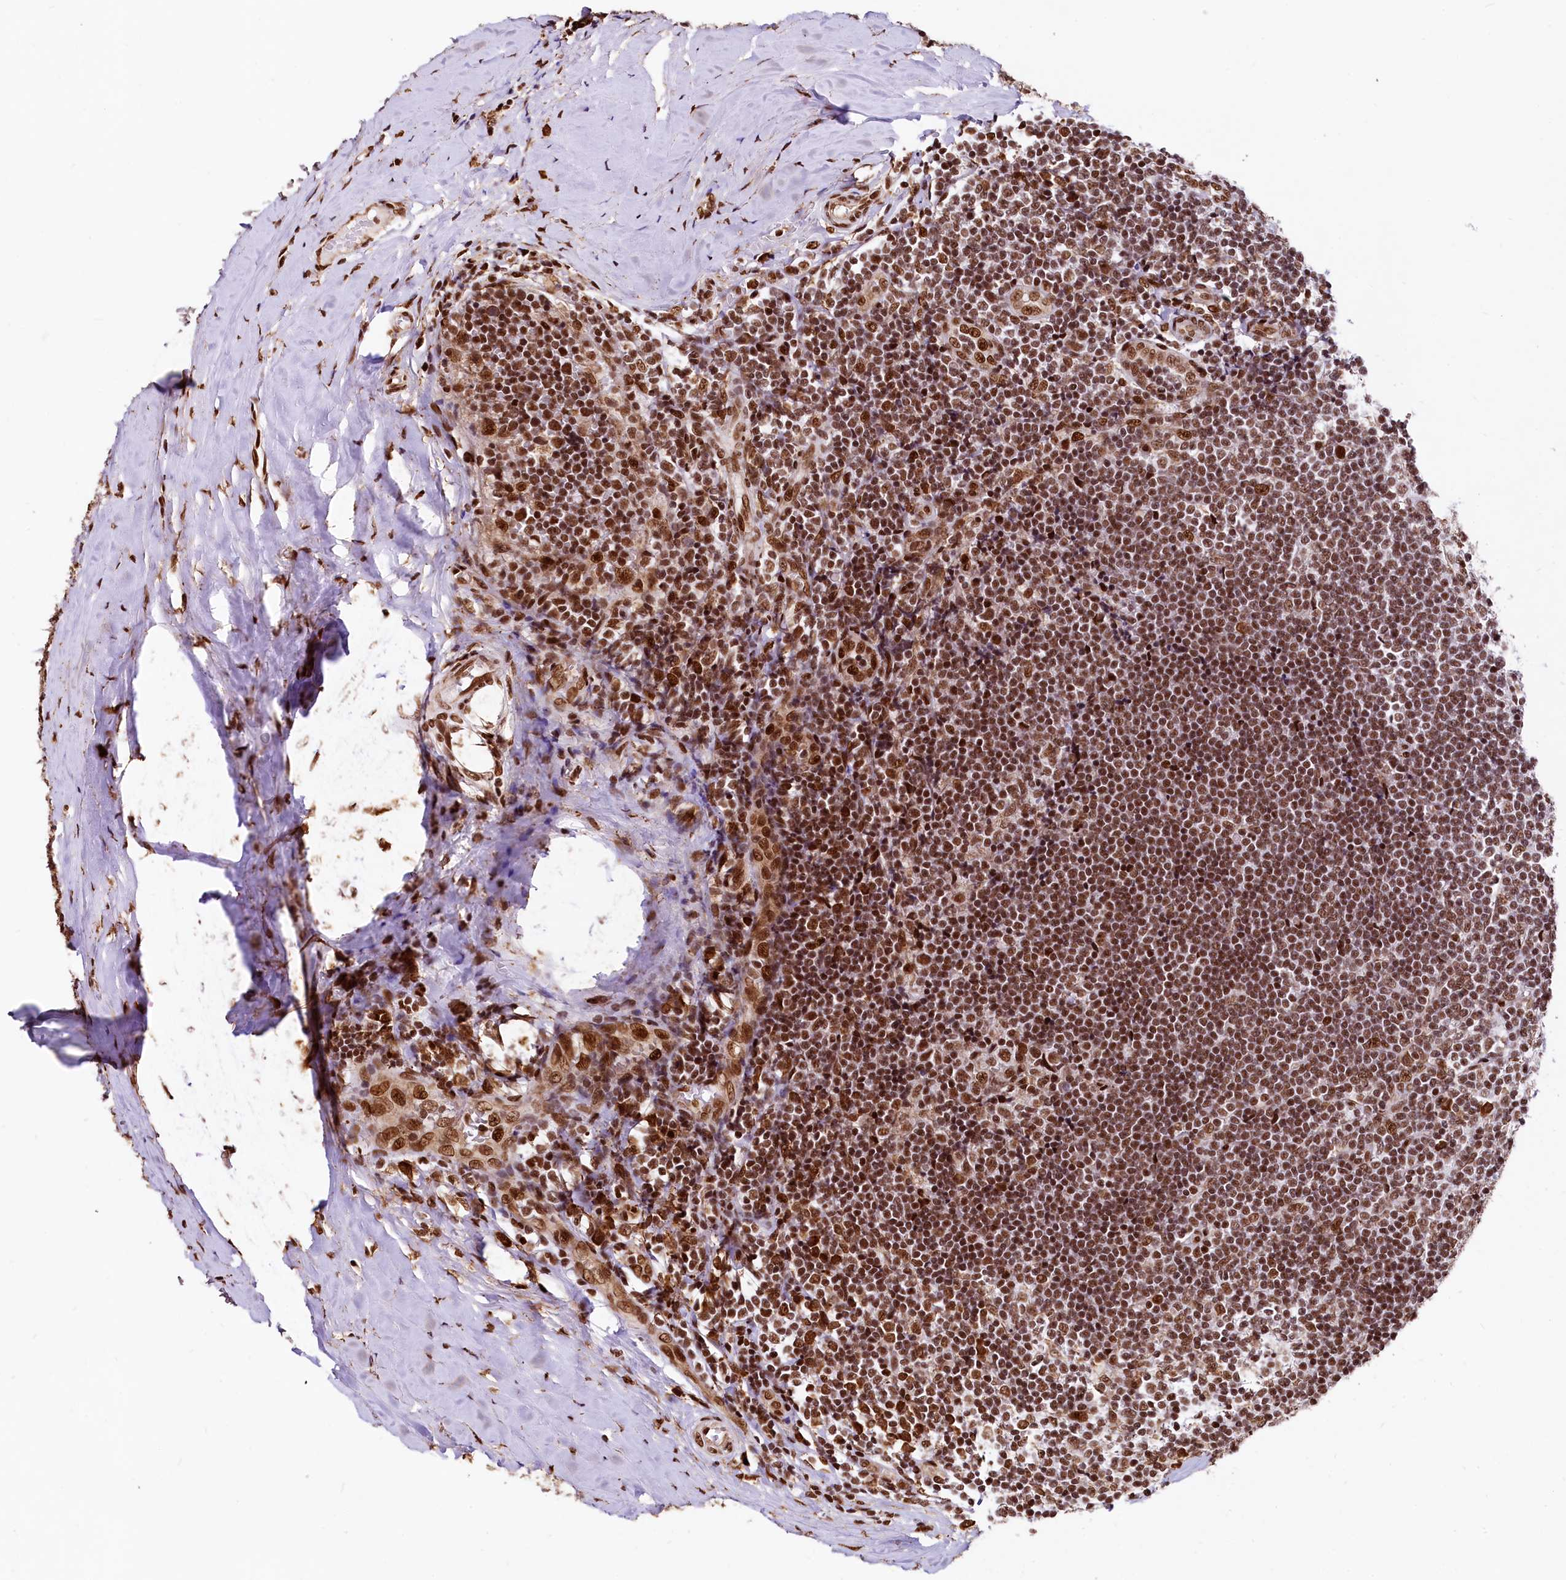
{"staining": {"intensity": "strong", "quantity": ">75%", "location": "nuclear"}, "tissue": "tonsil", "cell_type": "Non-germinal center cells", "image_type": "normal", "snomed": [{"axis": "morphology", "description": "Normal tissue, NOS"}, {"axis": "topography", "description": "Tonsil"}], "caption": "This photomicrograph shows IHC staining of benign tonsil, with high strong nuclear positivity in about >75% of non-germinal center cells.", "gene": "PDS5B", "patient": {"sex": "female", "age": 19}}